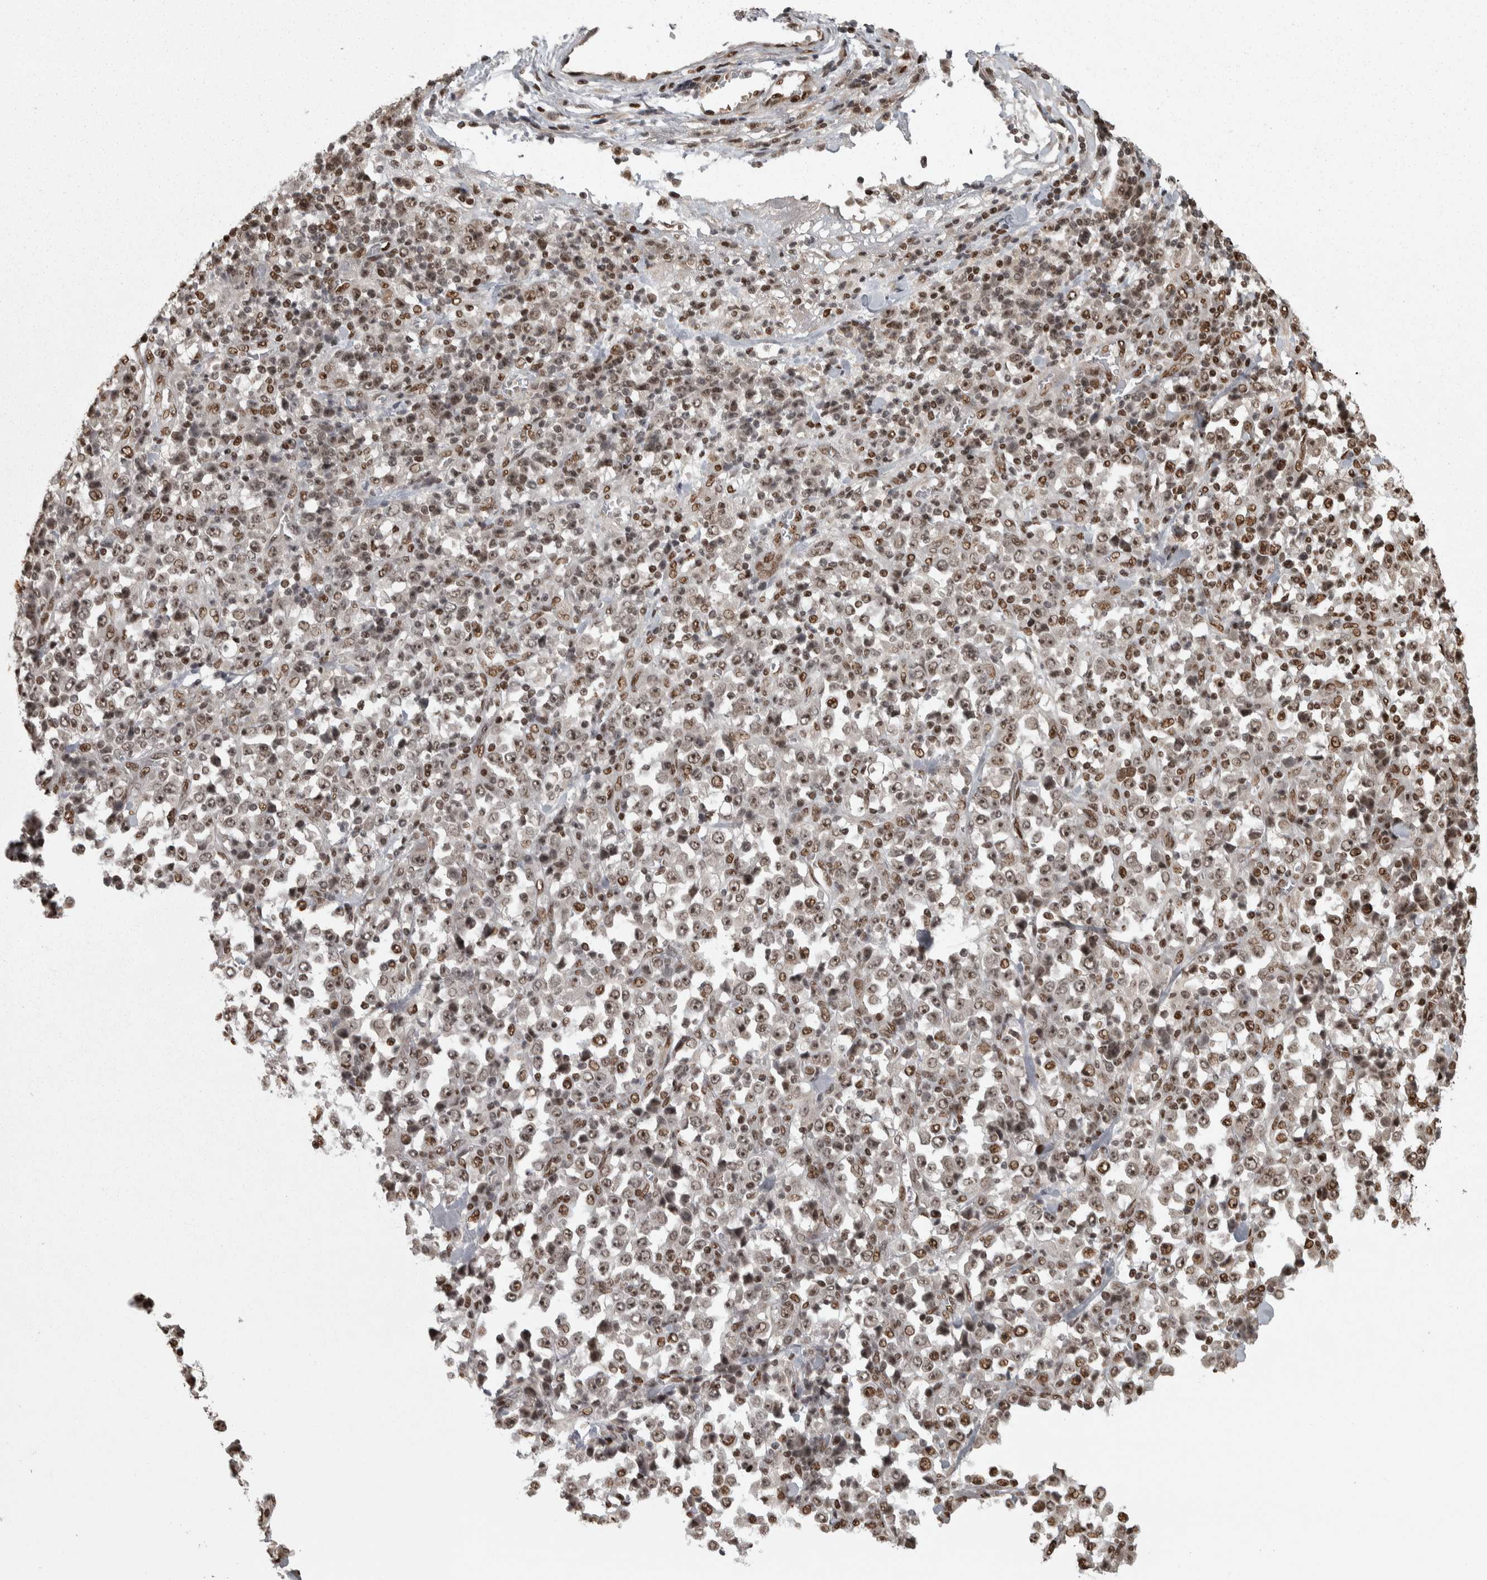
{"staining": {"intensity": "moderate", "quantity": "25%-75%", "location": "nuclear"}, "tissue": "stomach cancer", "cell_type": "Tumor cells", "image_type": "cancer", "snomed": [{"axis": "morphology", "description": "Normal tissue, NOS"}, {"axis": "morphology", "description": "Adenocarcinoma, NOS"}, {"axis": "topography", "description": "Stomach, upper"}, {"axis": "topography", "description": "Stomach"}], "caption": "Approximately 25%-75% of tumor cells in human stomach cancer show moderate nuclear protein positivity as visualized by brown immunohistochemical staining.", "gene": "ZFHX4", "patient": {"sex": "male", "age": 59}}